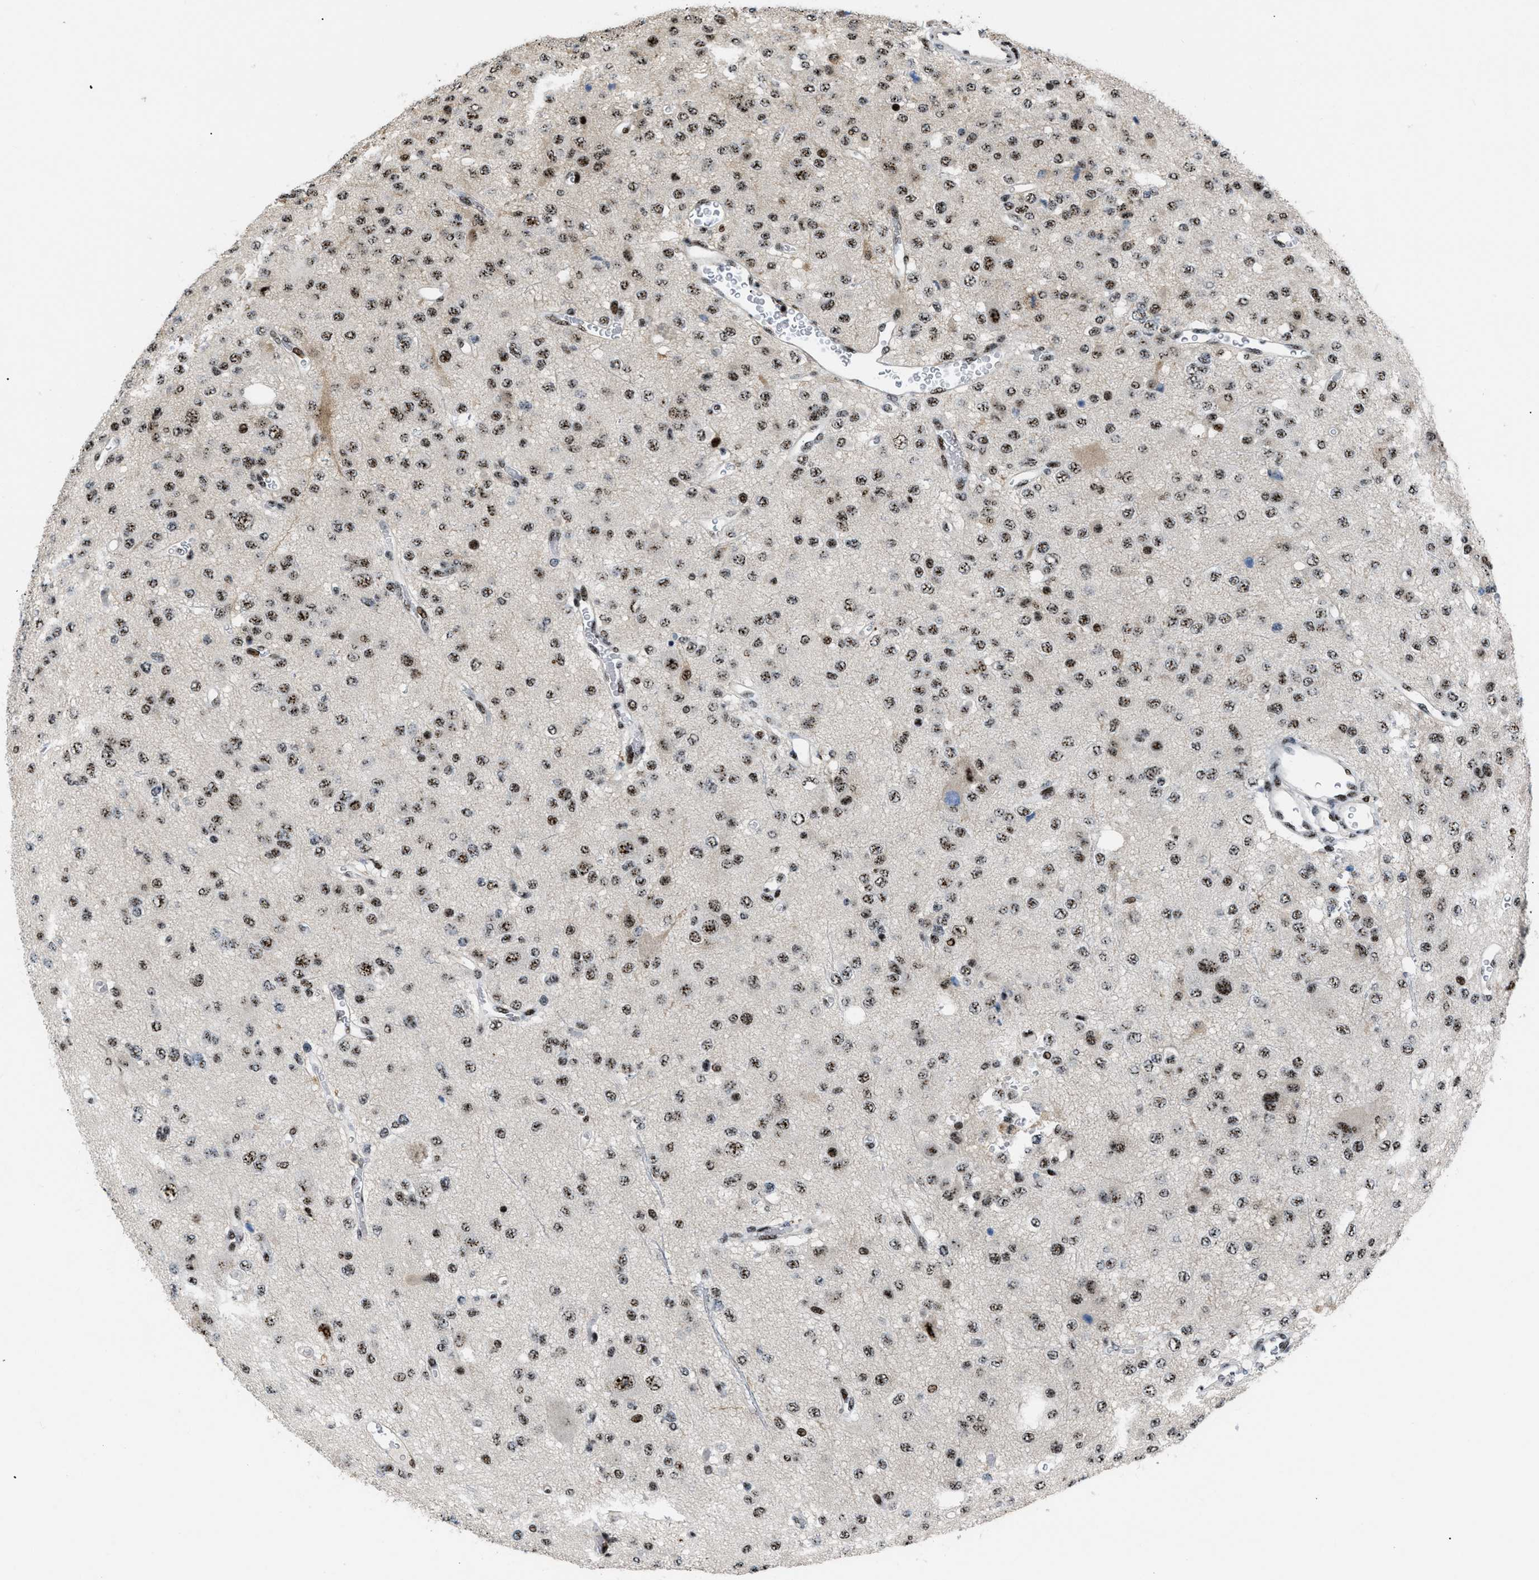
{"staining": {"intensity": "moderate", "quantity": ">75%", "location": "nuclear"}, "tissue": "glioma", "cell_type": "Tumor cells", "image_type": "cancer", "snomed": [{"axis": "morphology", "description": "Glioma, malignant, Low grade"}, {"axis": "topography", "description": "Brain"}], "caption": "Protein staining of low-grade glioma (malignant) tissue exhibits moderate nuclear positivity in approximately >75% of tumor cells.", "gene": "CDR2", "patient": {"sex": "male", "age": 38}}